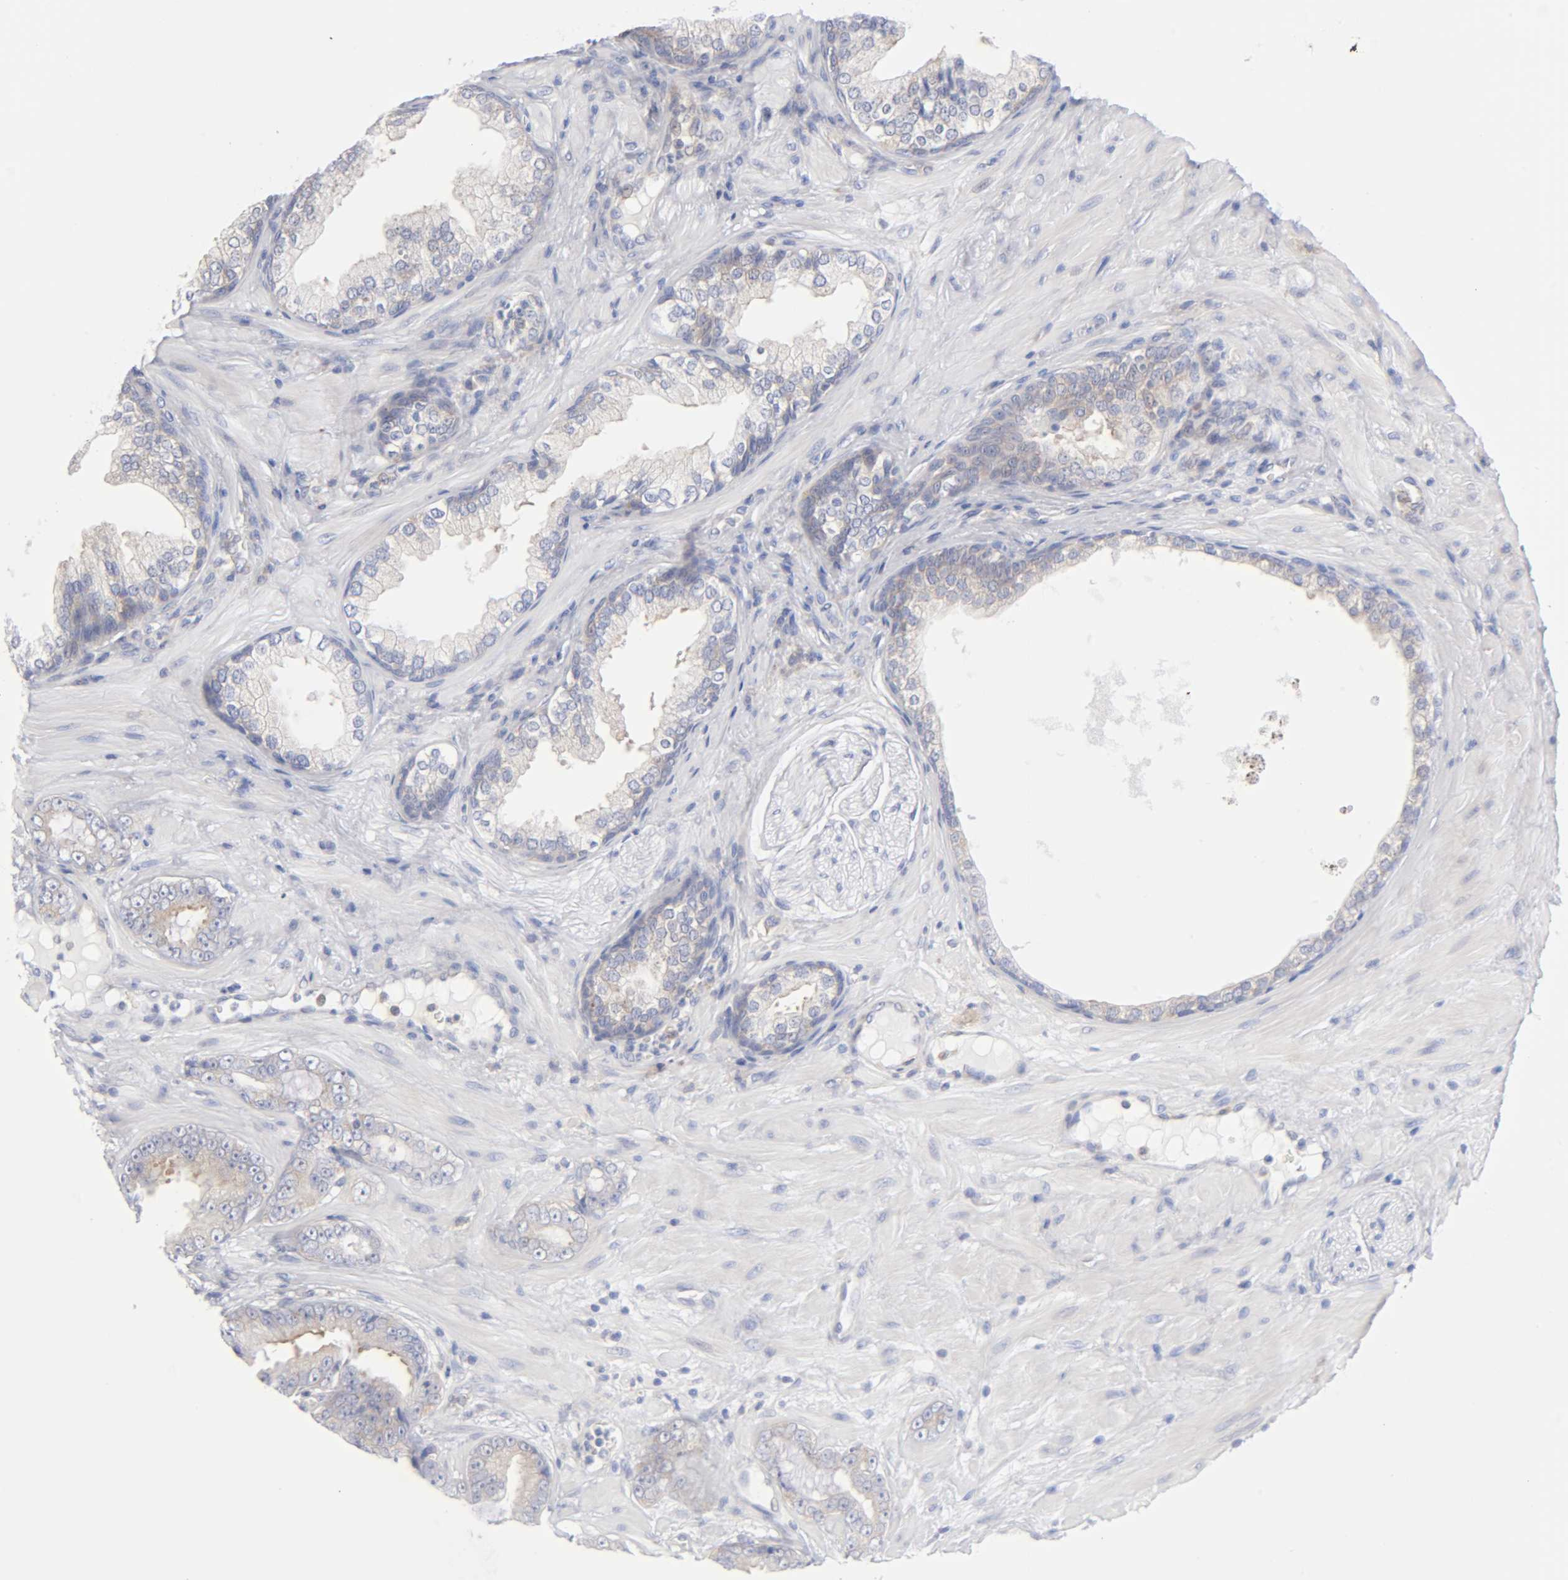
{"staining": {"intensity": "negative", "quantity": "none", "location": "none"}, "tissue": "prostate cancer", "cell_type": "Tumor cells", "image_type": "cancer", "snomed": [{"axis": "morphology", "description": "Adenocarcinoma, Low grade"}, {"axis": "topography", "description": "Prostate"}], "caption": "DAB immunohistochemical staining of low-grade adenocarcinoma (prostate) shows no significant positivity in tumor cells.", "gene": "CD86", "patient": {"sex": "male", "age": 58}}